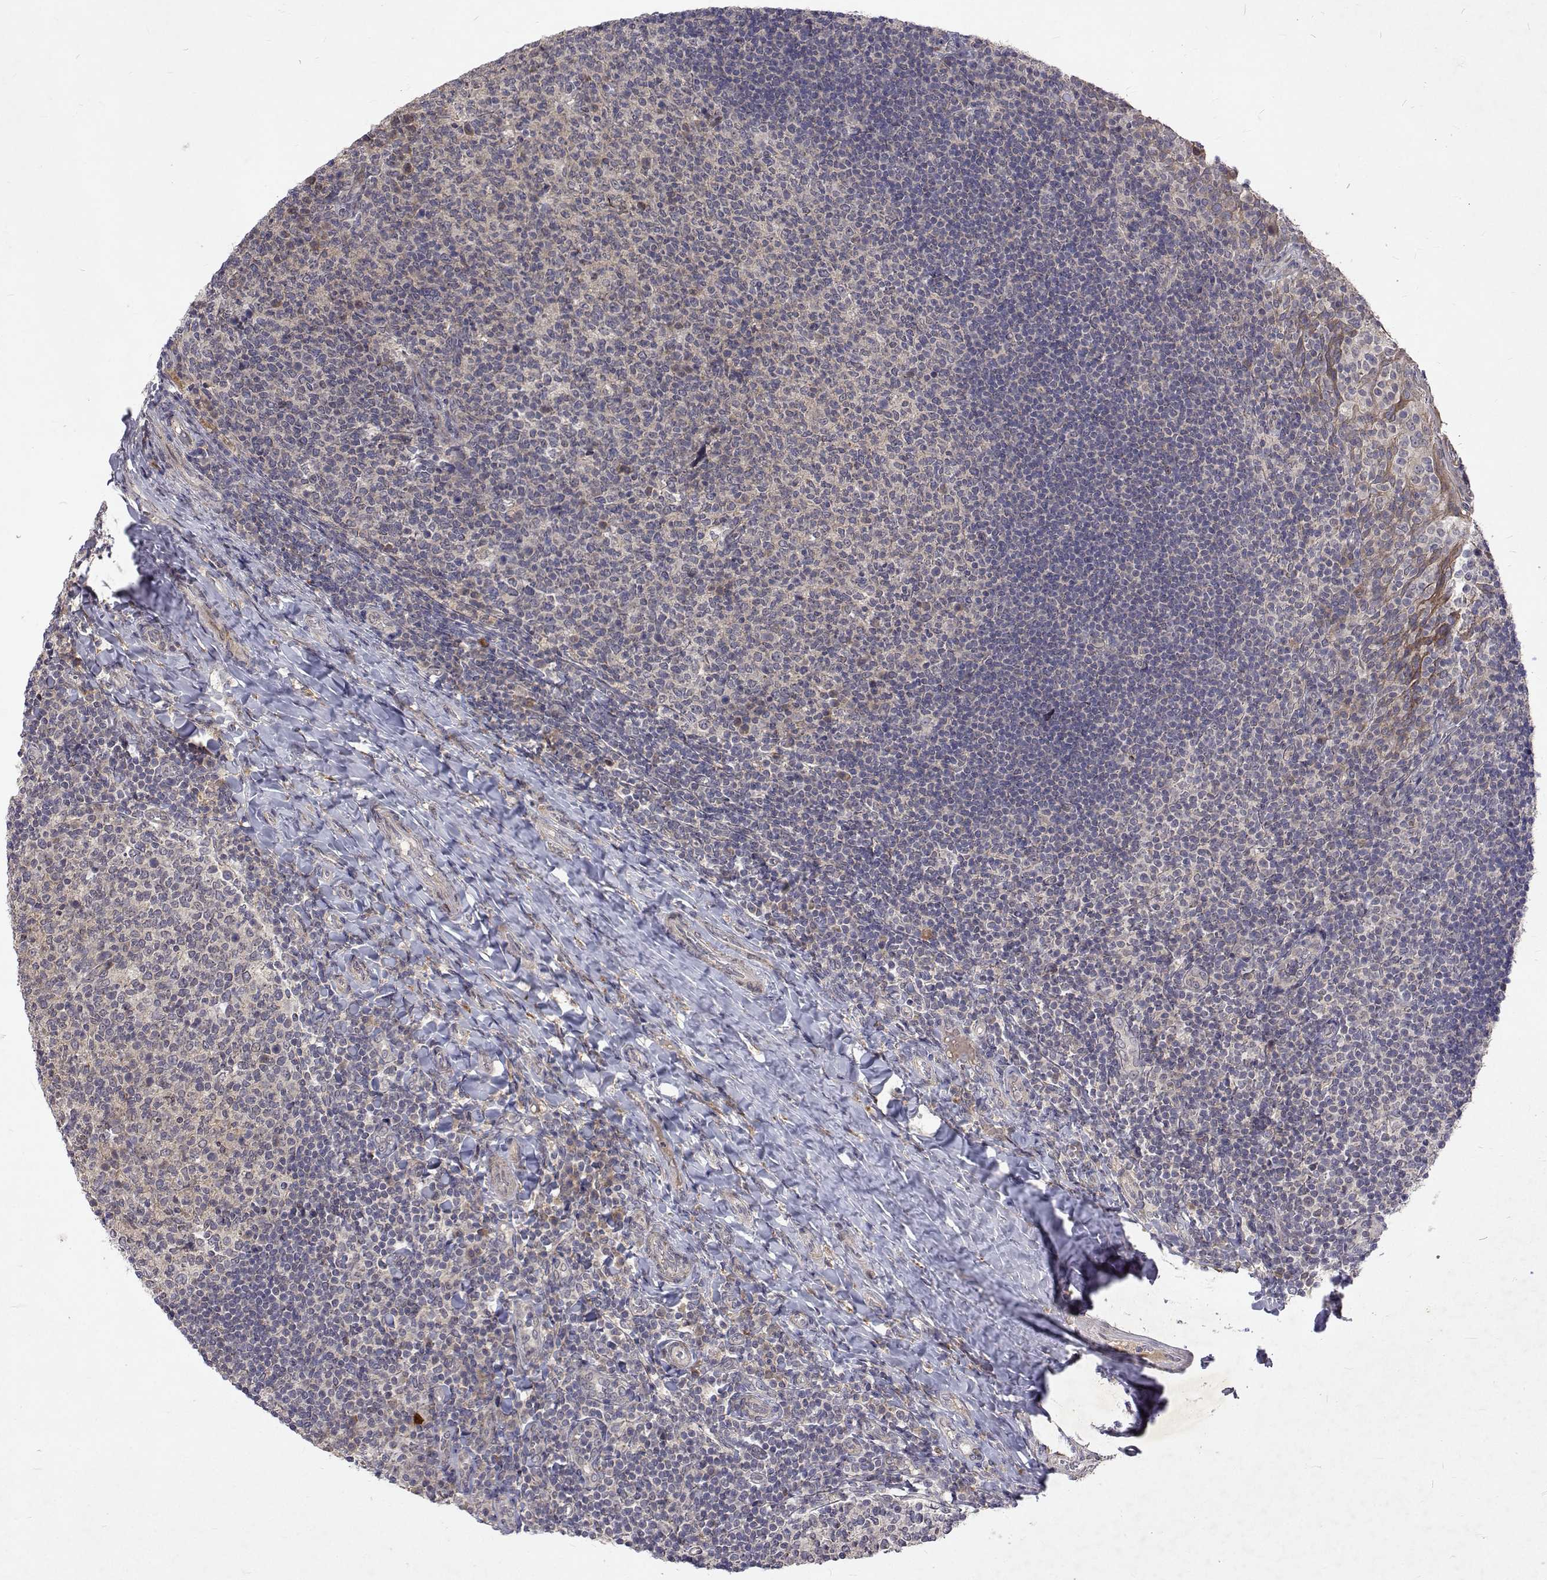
{"staining": {"intensity": "negative", "quantity": "none", "location": "none"}, "tissue": "tonsil", "cell_type": "Germinal center cells", "image_type": "normal", "snomed": [{"axis": "morphology", "description": "Normal tissue, NOS"}, {"axis": "topography", "description": "Tonsil"}], "caption": "There is no significant staining in germinal center cells of tonsil. Brightfield microscopy of immunohistochemistry (IHC) stained with DAB (3,3'-diaminobenzidine) (brown) and hematoxylin (blue), captured at high magnification.", "gene": "ALKBH8", "patient": {"sex": "female", "age": 10}}